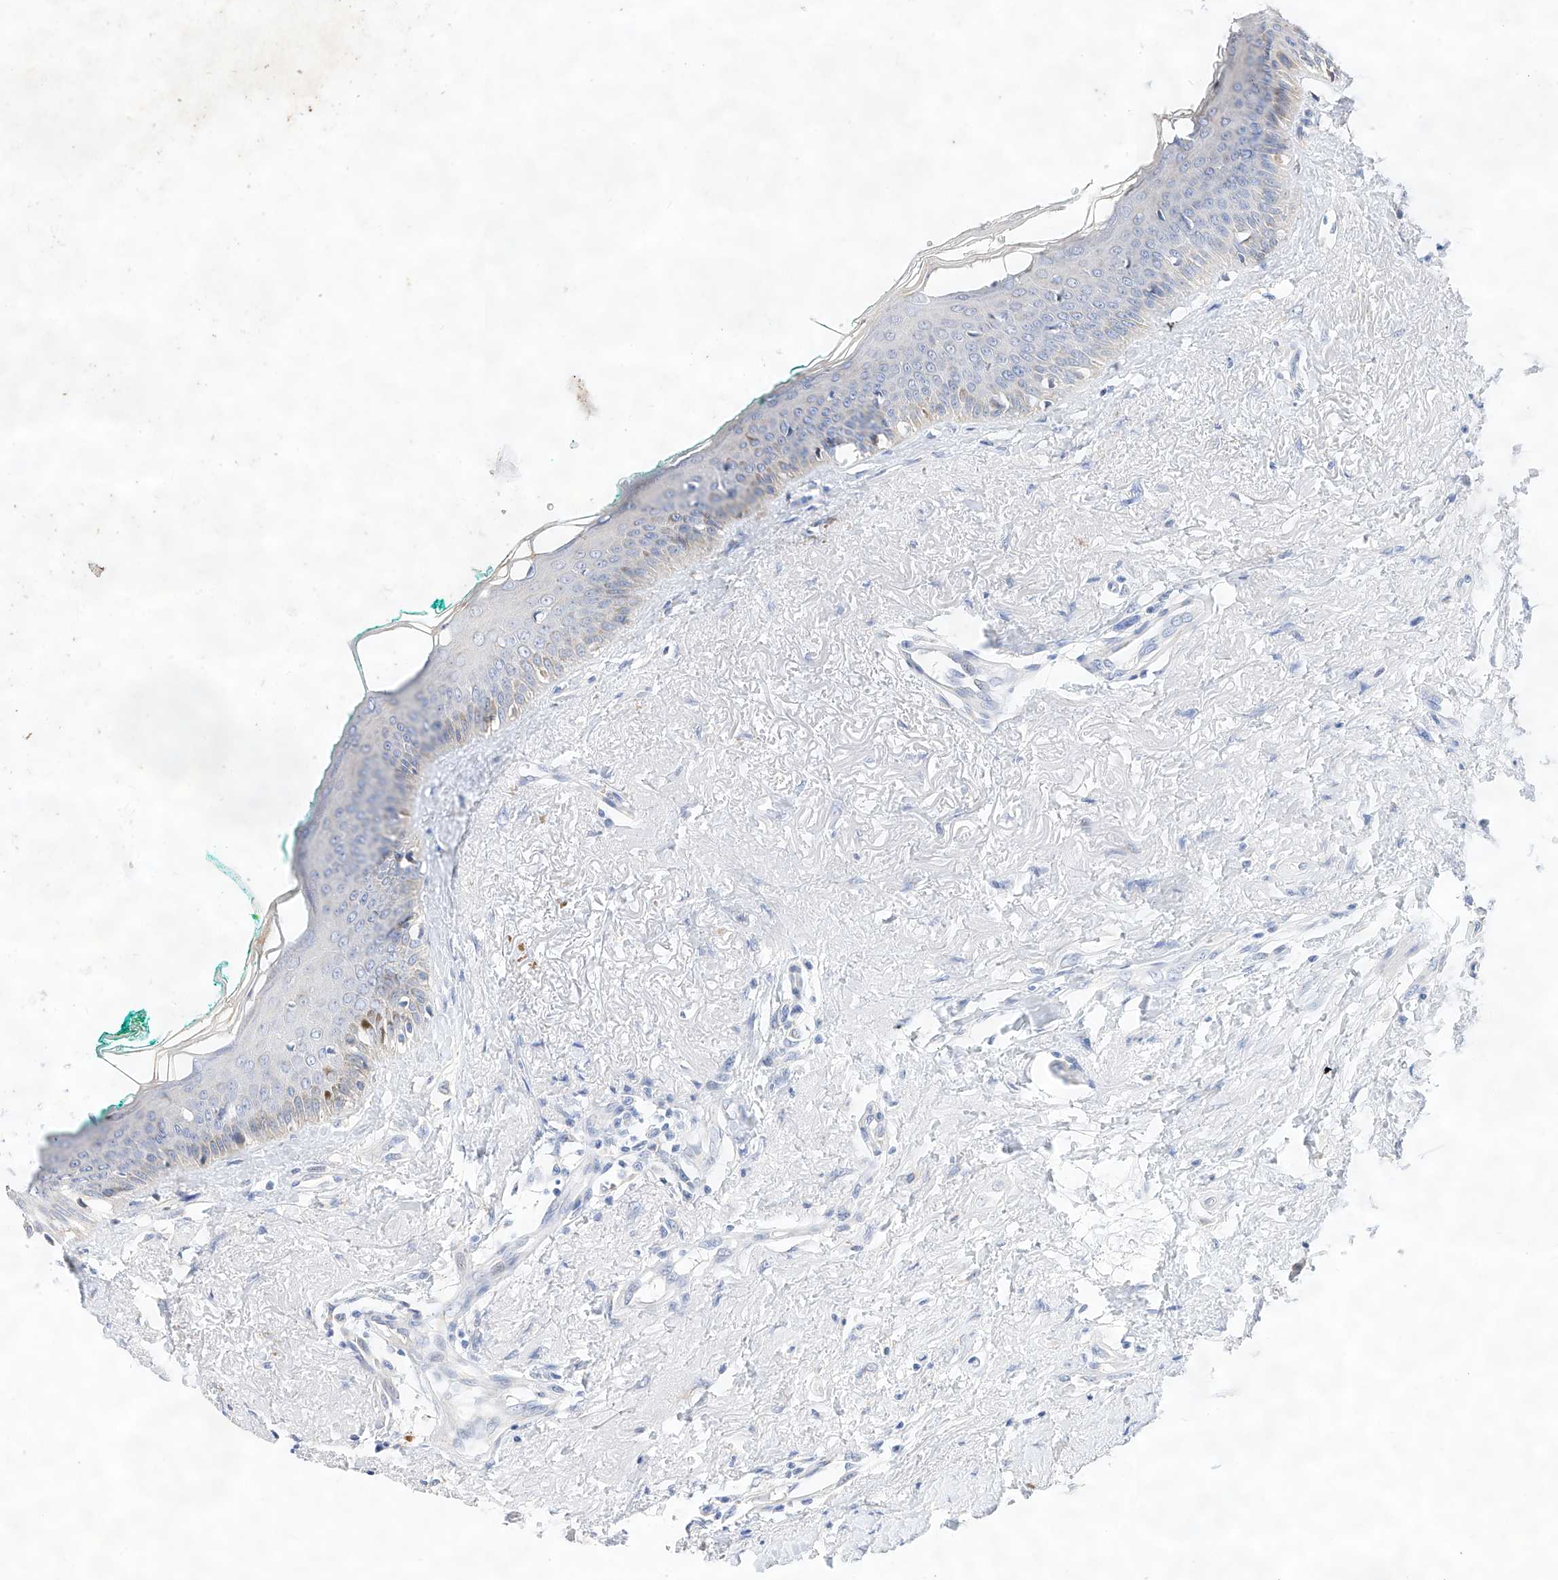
{"staining": {"intensity": "weak", "quantity": "25%-75%", "location": "cytoplasmic/membranous"}, "tissue": "oral mucosa", "cell_type": "Squamous epithelial cells", "image_type": "normal", "snomed": [{"axis": "morphology", "description": "Normal tissue, NOS"}, {"axis": "topography", "description": "Oral tissue"}], "caption": "Immunohistochemistry (IHC) (DAB) staining of benign human oral mucosa demonstrates weak cytoplasmic/membranous protein staining in approximately 25%-75% of squamous epithelial cells.", "gene": "ATP9B", "patient": {"sex": "female", "age": 70}}